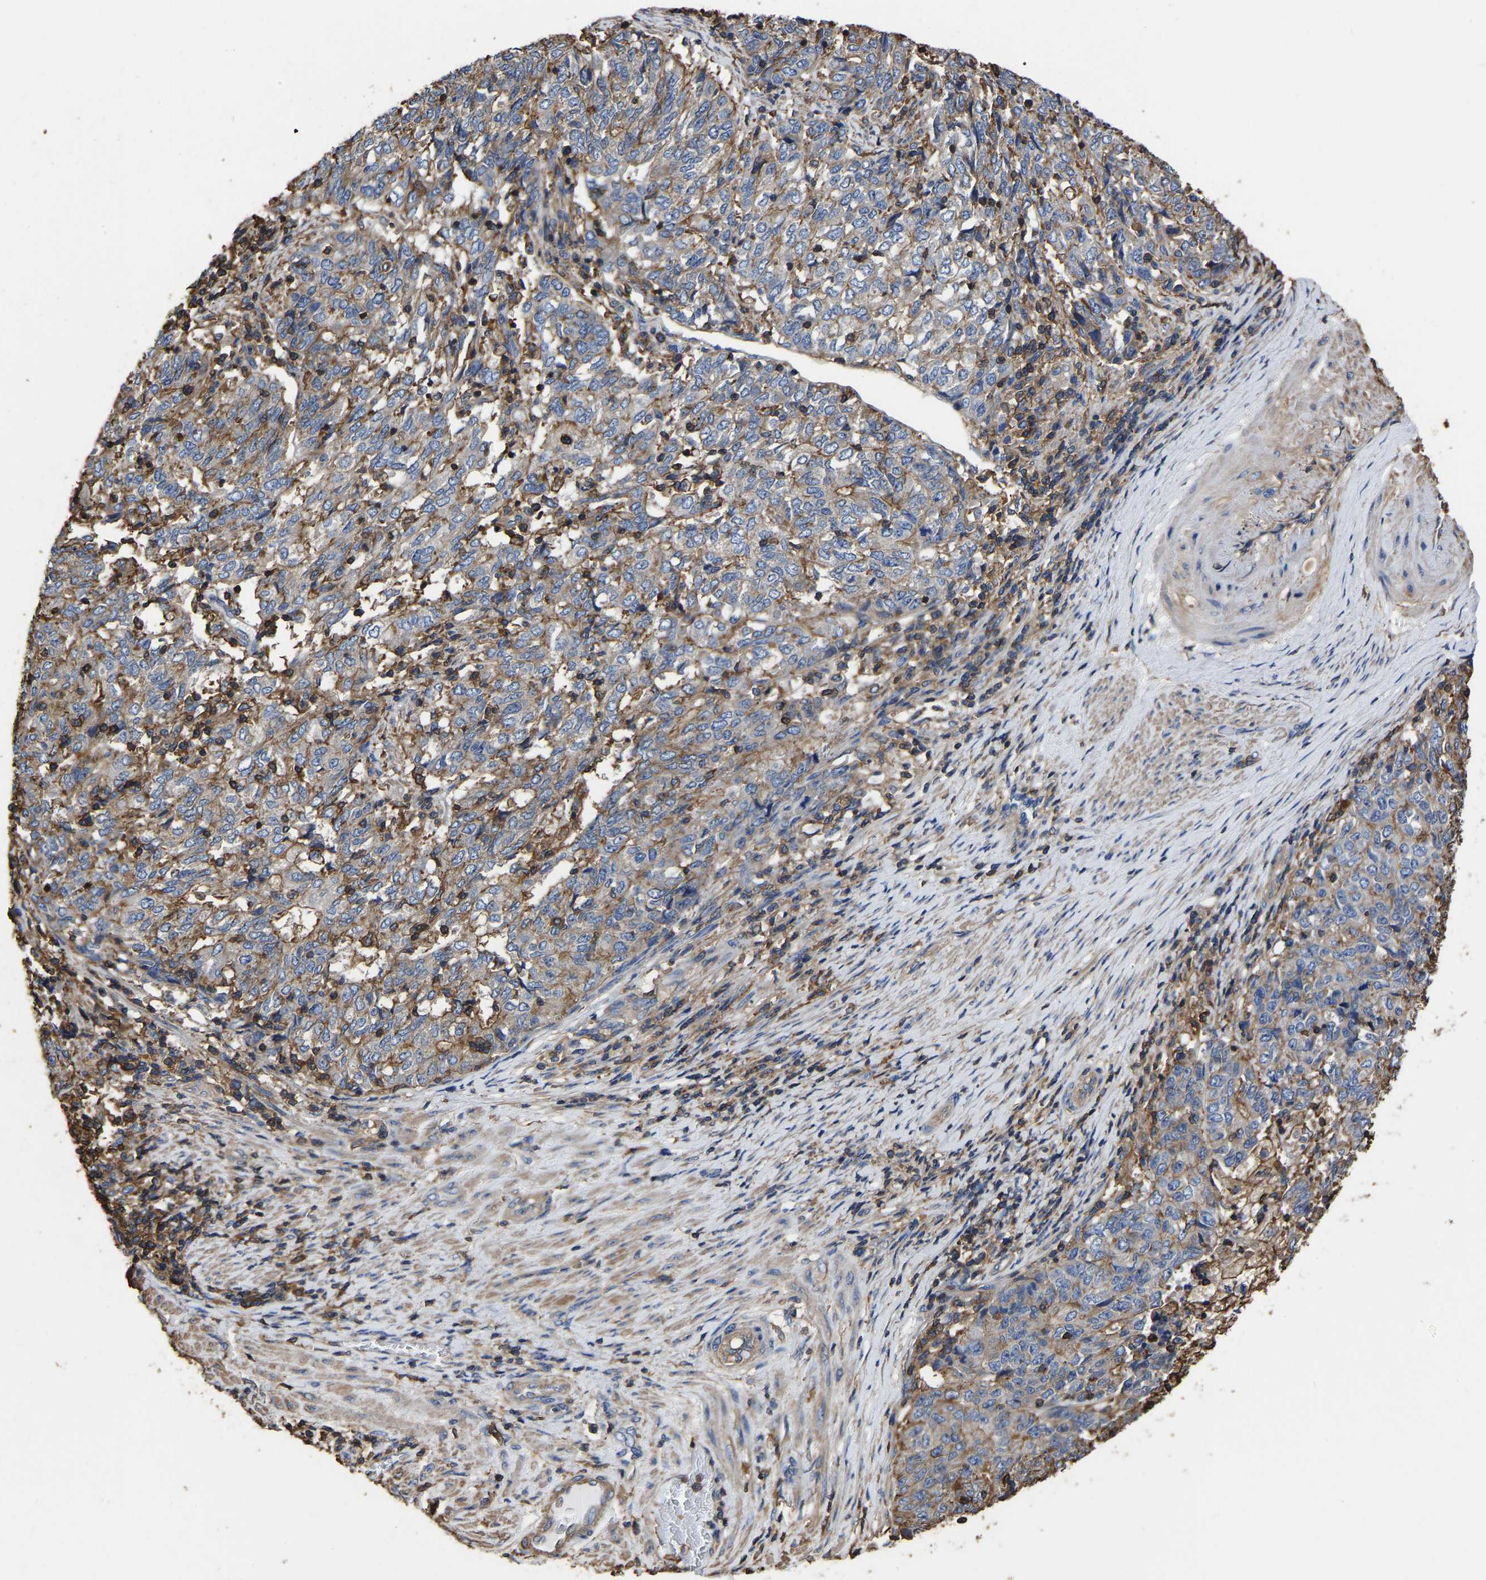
{"staining": {"intensity": "moderate", "quantity": ">75%", "location": "cytoplasmic/membranous"}, "tissue": "endometrial cancer", "cell_type": "Tumor cells", "image_type": "cancer", "snomed": [{"axis": "morphology", "description": "Adenocarcinoma, NOS"}, {"axis": "topography", "description": "Endometrium"}], "caption": "Protein expression analysis of endometrial cancer exhibits moderate cytoplasmic/membranous staining in approximately >75% of tumor cells. The protein of interest is shown in brown color, while the nuclei are stained blue.", "gene": "ARMT1", "patient": {"sex": "female", "age": 80}}